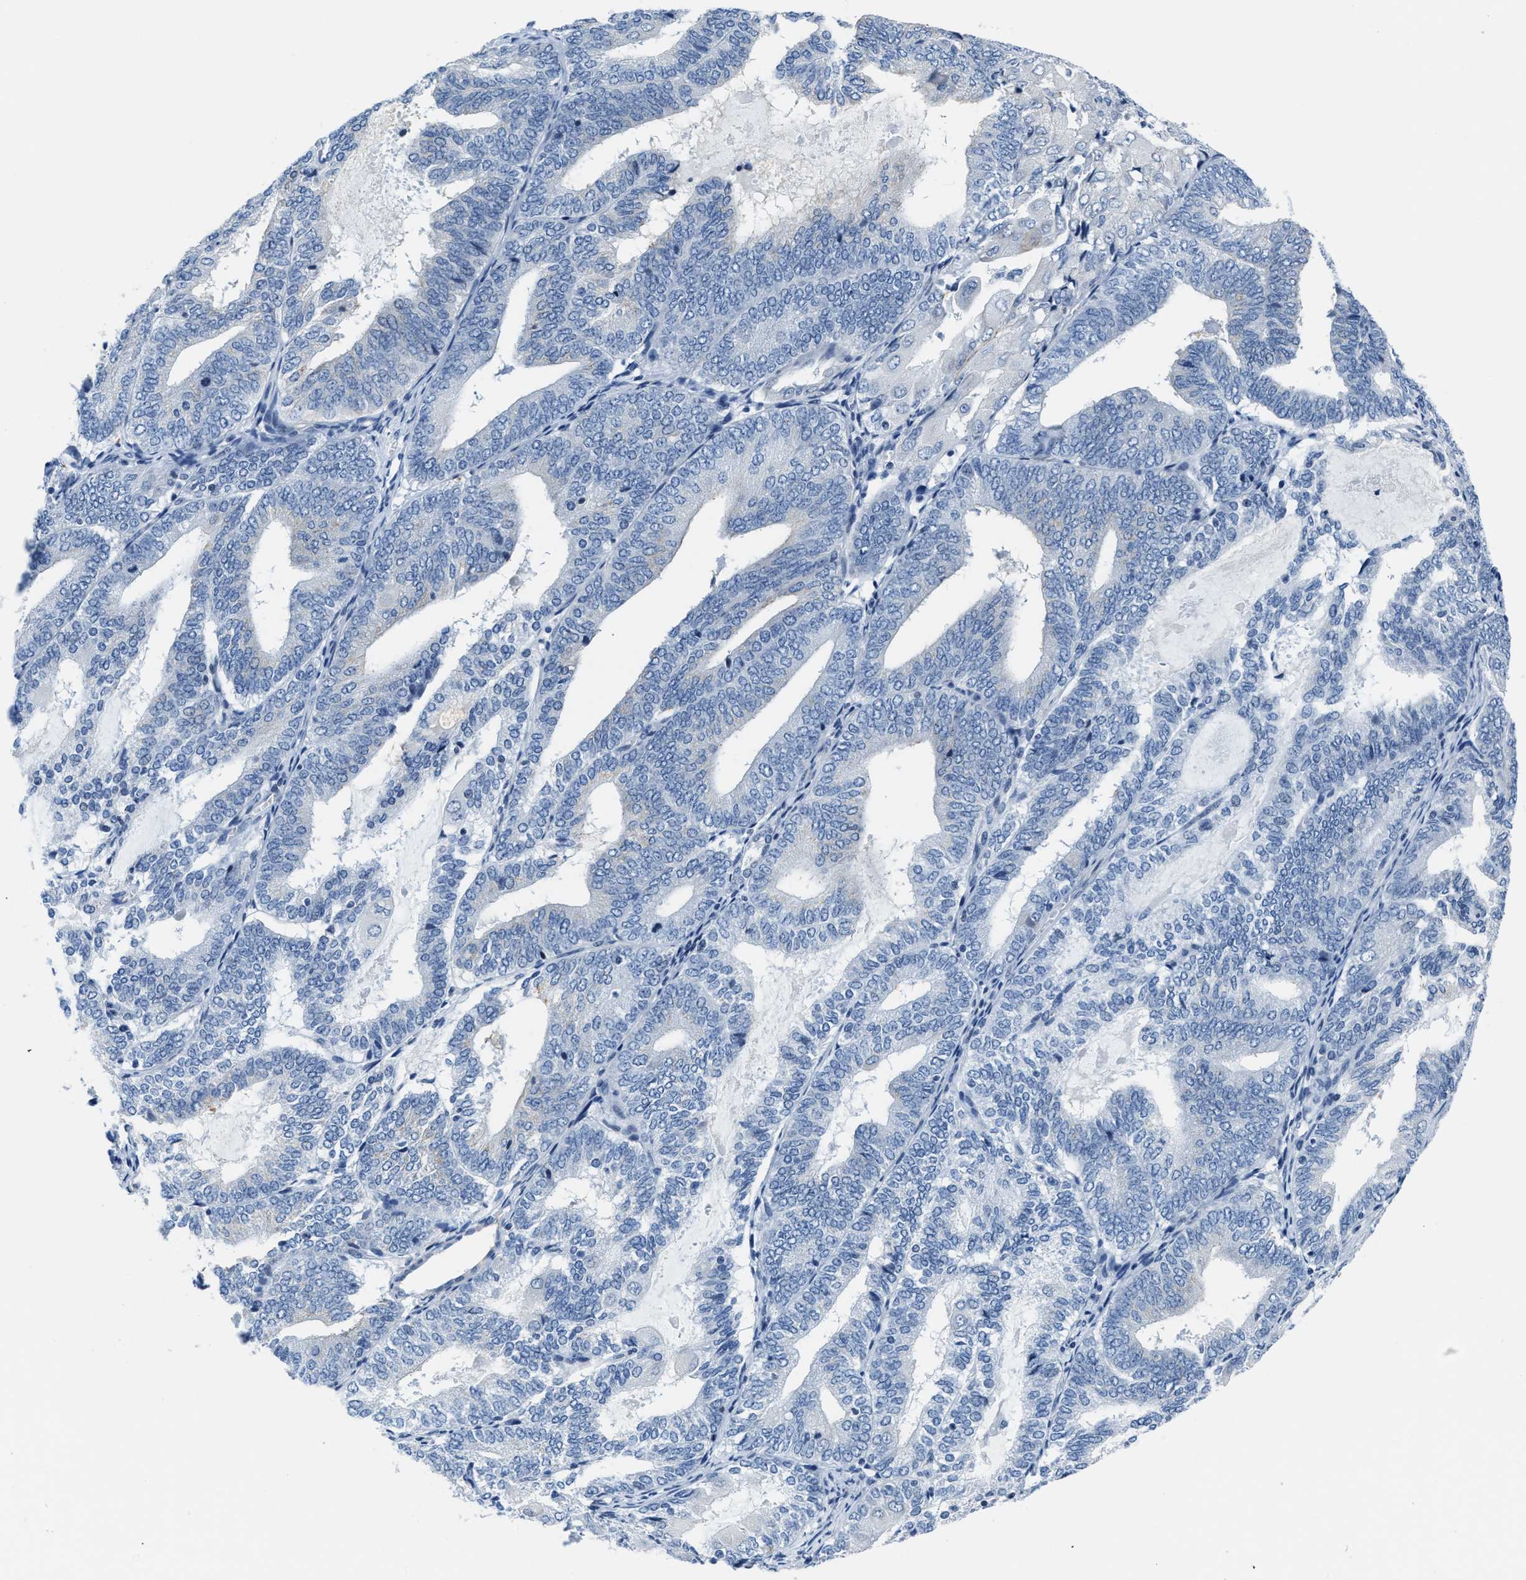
{"staining": {"intensity": "negative", "quantity": "none", "location": "none"}, "tissue": "endometrial cancer", "cell_type": "Tumor cells", "image_type": "cancer", "snomed": [{"axis": "morphology", "description": "Adenocarcinoma, NOS"}, {"axis": "topography", "description": "Endometrium"}], "caption": "This is an IHC photomicrograph of human endometrial cancer (adenocarcinoma). There is no positivity in tumor cells.", "gene": "ASZ1", "patient": {"sex": "female", "age": 81}}